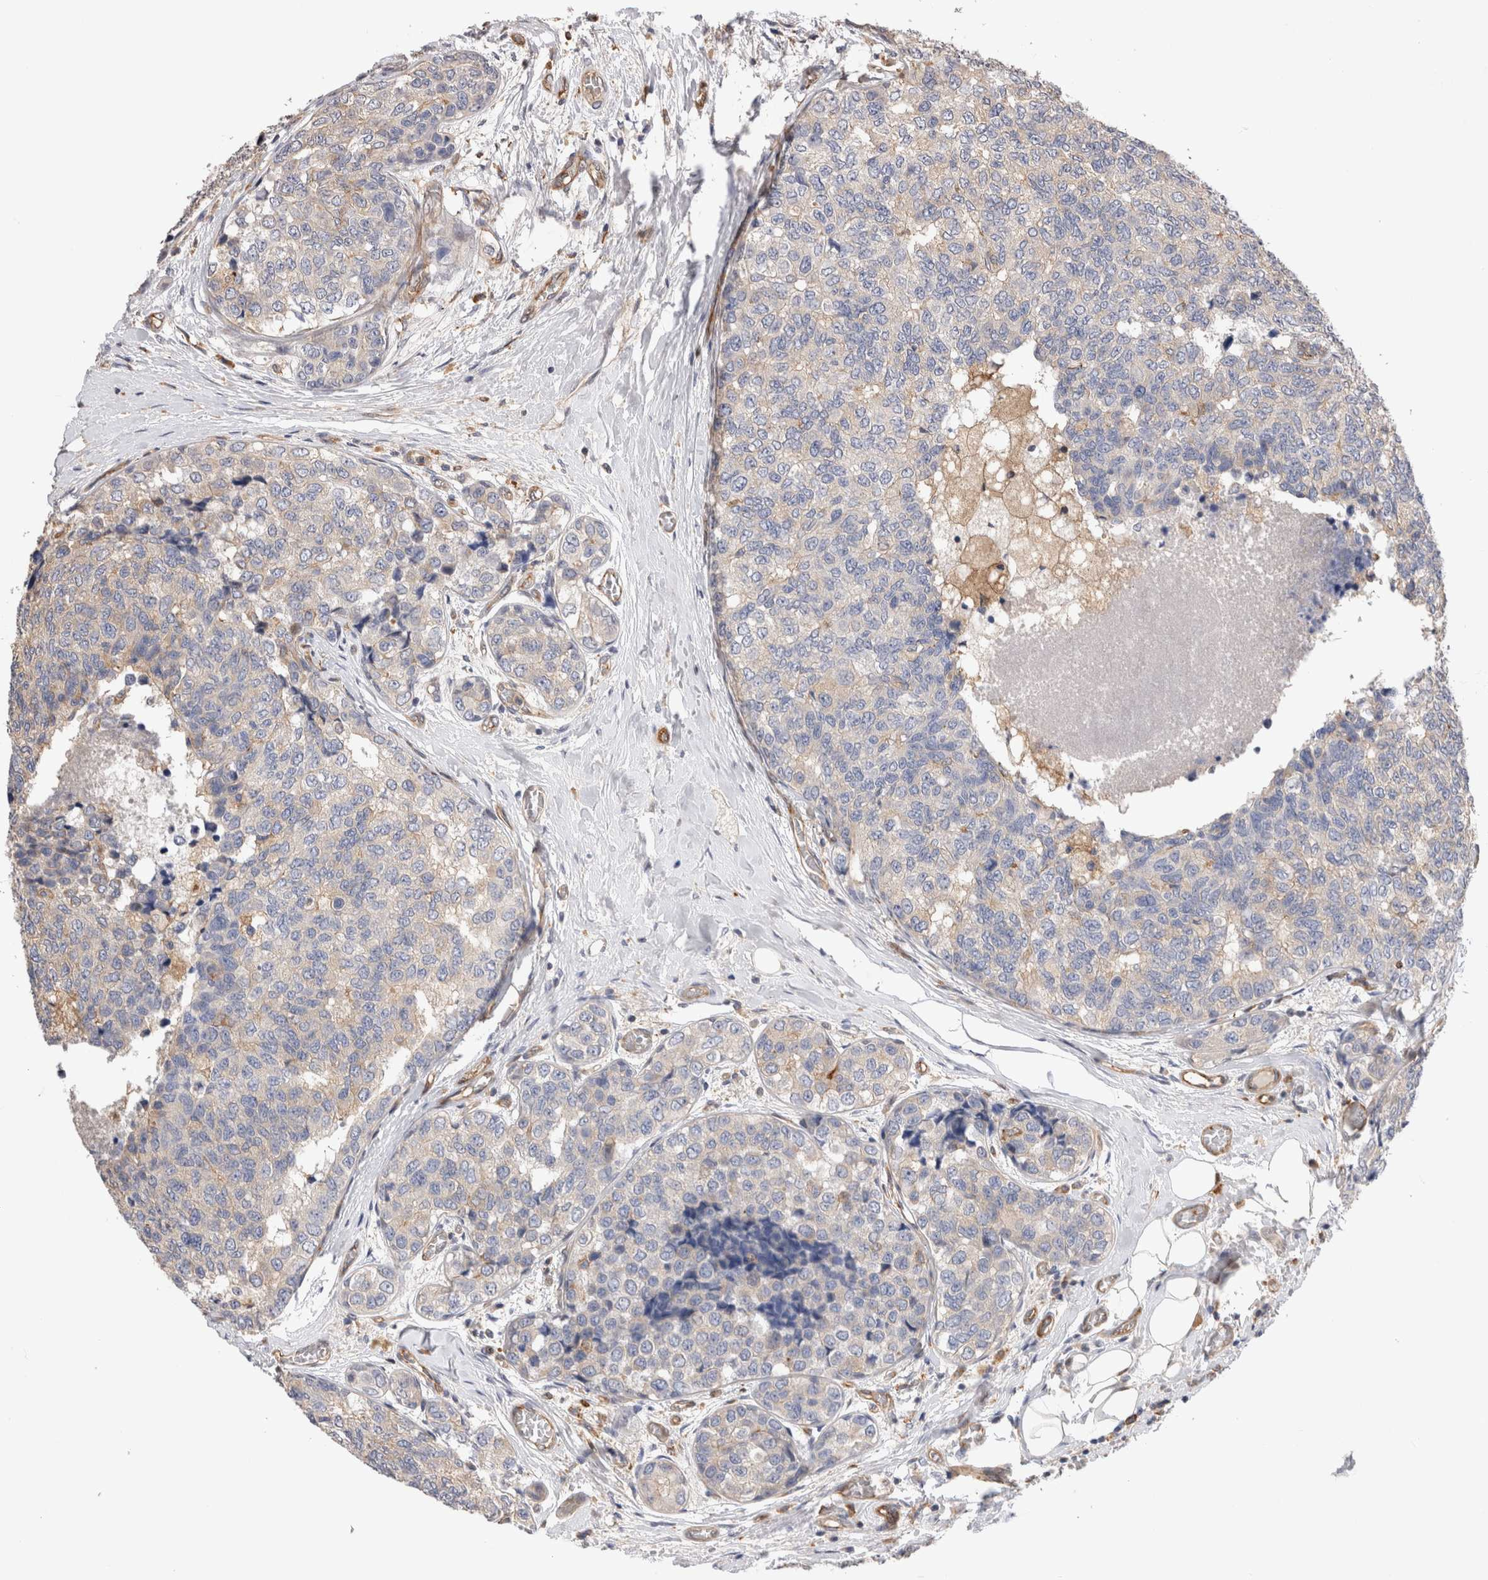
{"staining": {"intensity": "negative", "quantity": "none", "location": "none"}, "tissue": "breast cancer", "cell_type": "Tumor cells", "image_type": "cancer", "snomed": [{"axis": "morphology", "description": "Normal tissue, NOS"}, {"axis": "morphology", "description": "Duct carcinoma"}, {"axis": "topography", "description": "Breast"}], "caption": "The histopathology image displays no staining of tumor cells in breast cancer. (DAB (3,3'-diaminobenzidine) IHC, high magnification).", "gene": "BNIP2", "patient": {"sex": "female", "age": 43}}